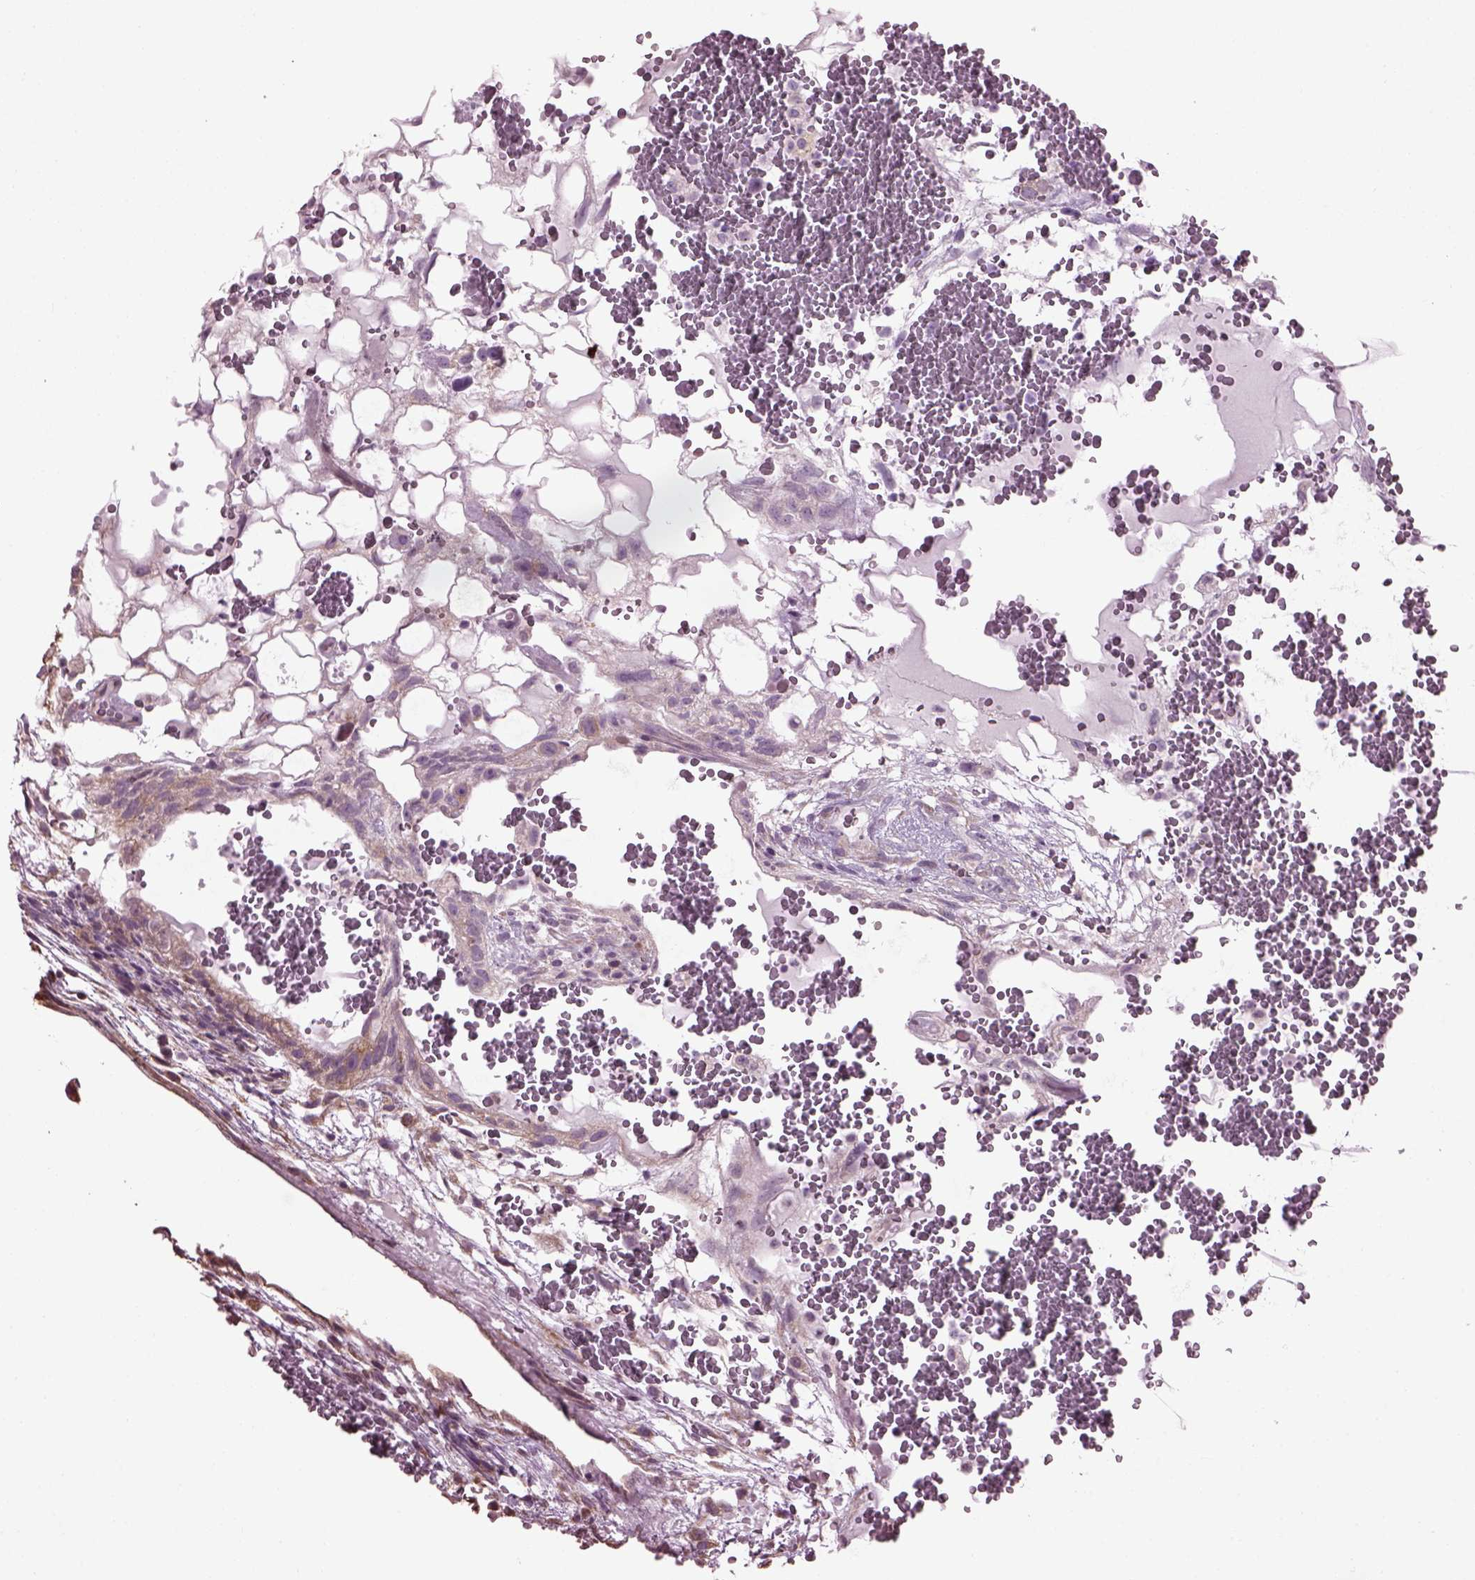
{"staining": {"intensity": "negative", "quantity": "none", "location": "none"}, "tissue": "testis cancer", "cell_type": "Tumor cells", "image_type": "cancer", "snomed": [{"axis": "morphology", "description": "Normal tissue, NOS"}, {"axis": "morphology", "description": "Carcinoma, Embryonal, NOS"}, {"axis": "topography", "description": "Testis"}], "caption": "This is an IHC histopathology image of human testis cancer (embryonal carcinoma). There is no positivity in tumor cells.", "gene": "CABP5", "patient": {"sex": "male", "age": 32}}